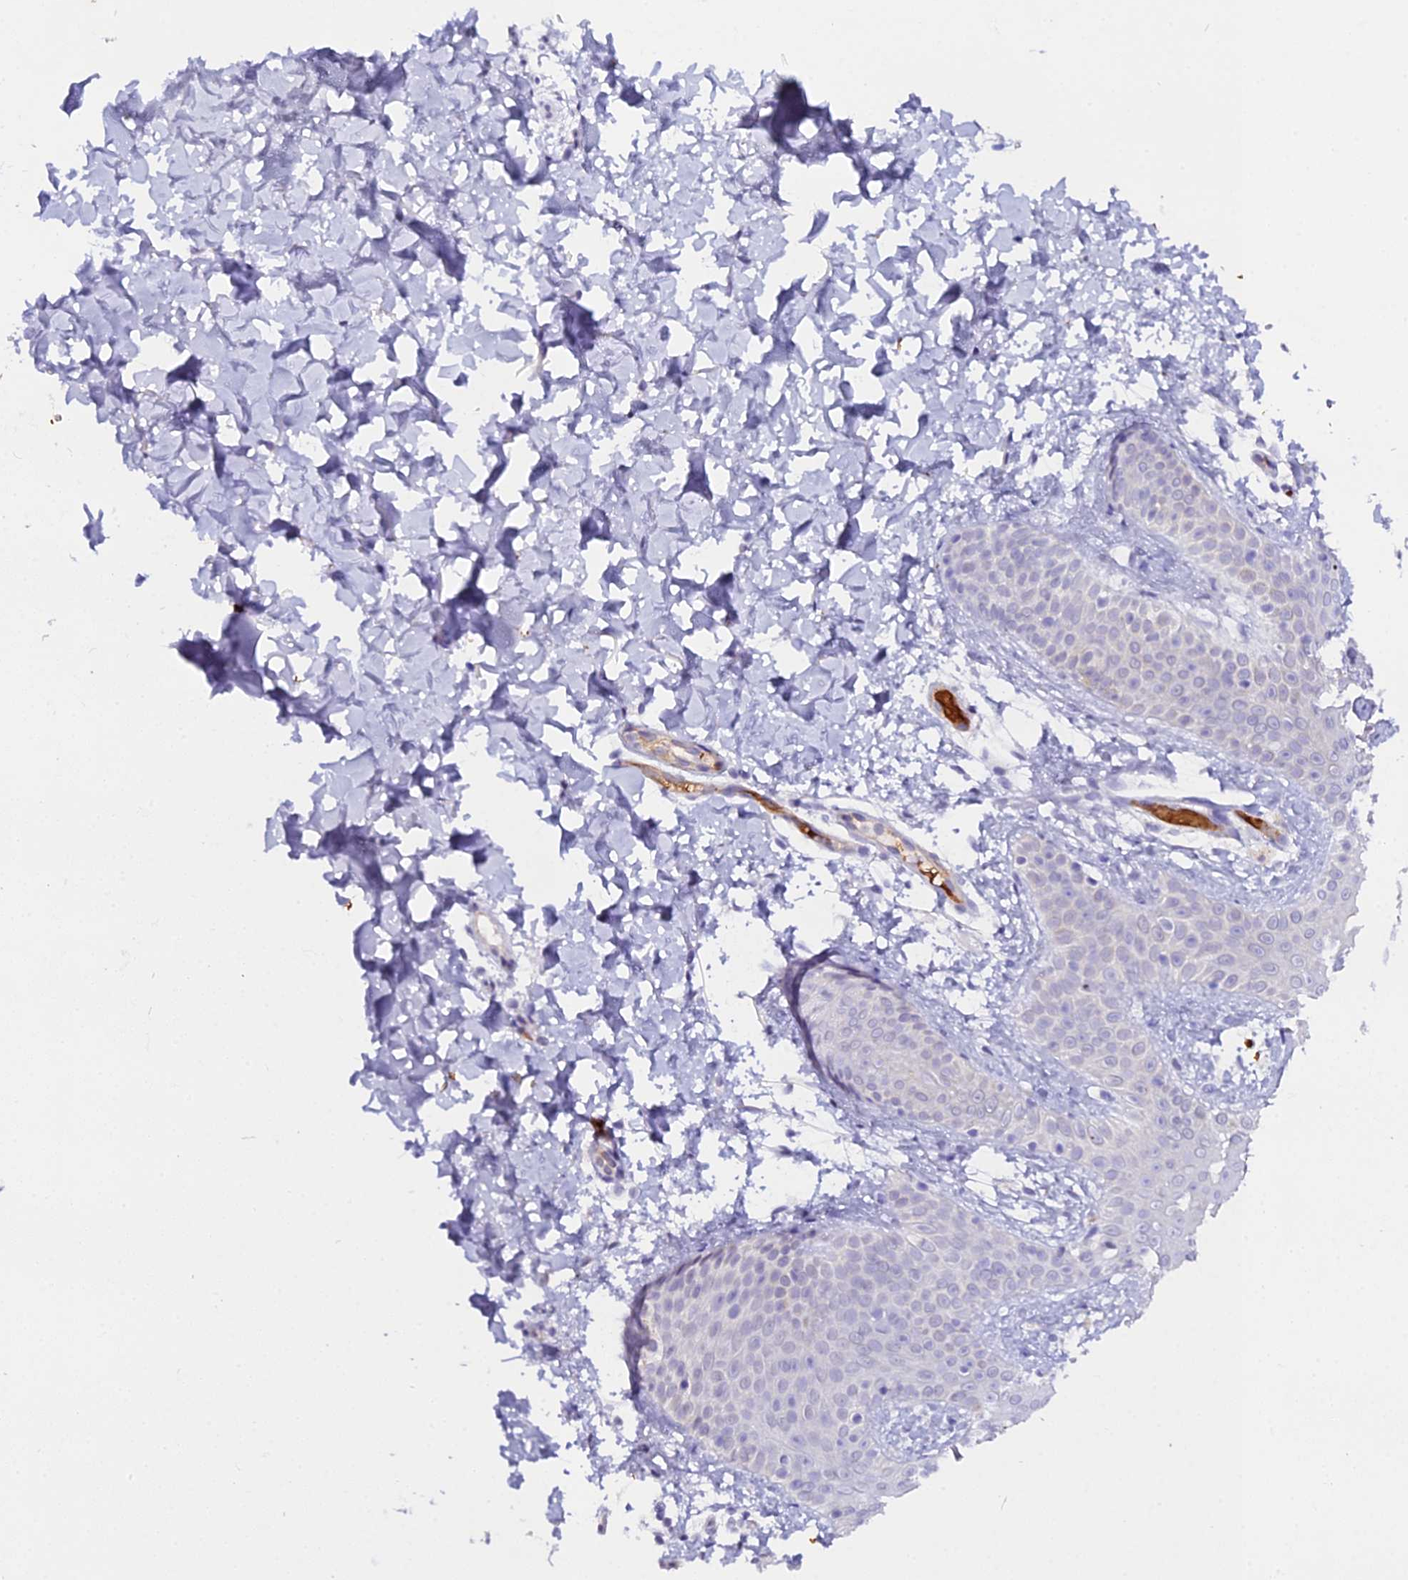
{"staining": {"intensity": "negative", "quantity": "none", "location": "none"}, "tissue": "skin", "cell_type": "Fibroblasts", "image_type": "normal", "snomed": [{"axis": "morphology", "description": "Normal tissue, NOS"}, {"axis": "topography", "description": "Skin"}], "caption": "Human skin stained for a protein using immunohistochemistry demonstrates no staining in fibroblasts.", "gene": "CFAP45", "patient": {"sex": "male", "age": 36}}